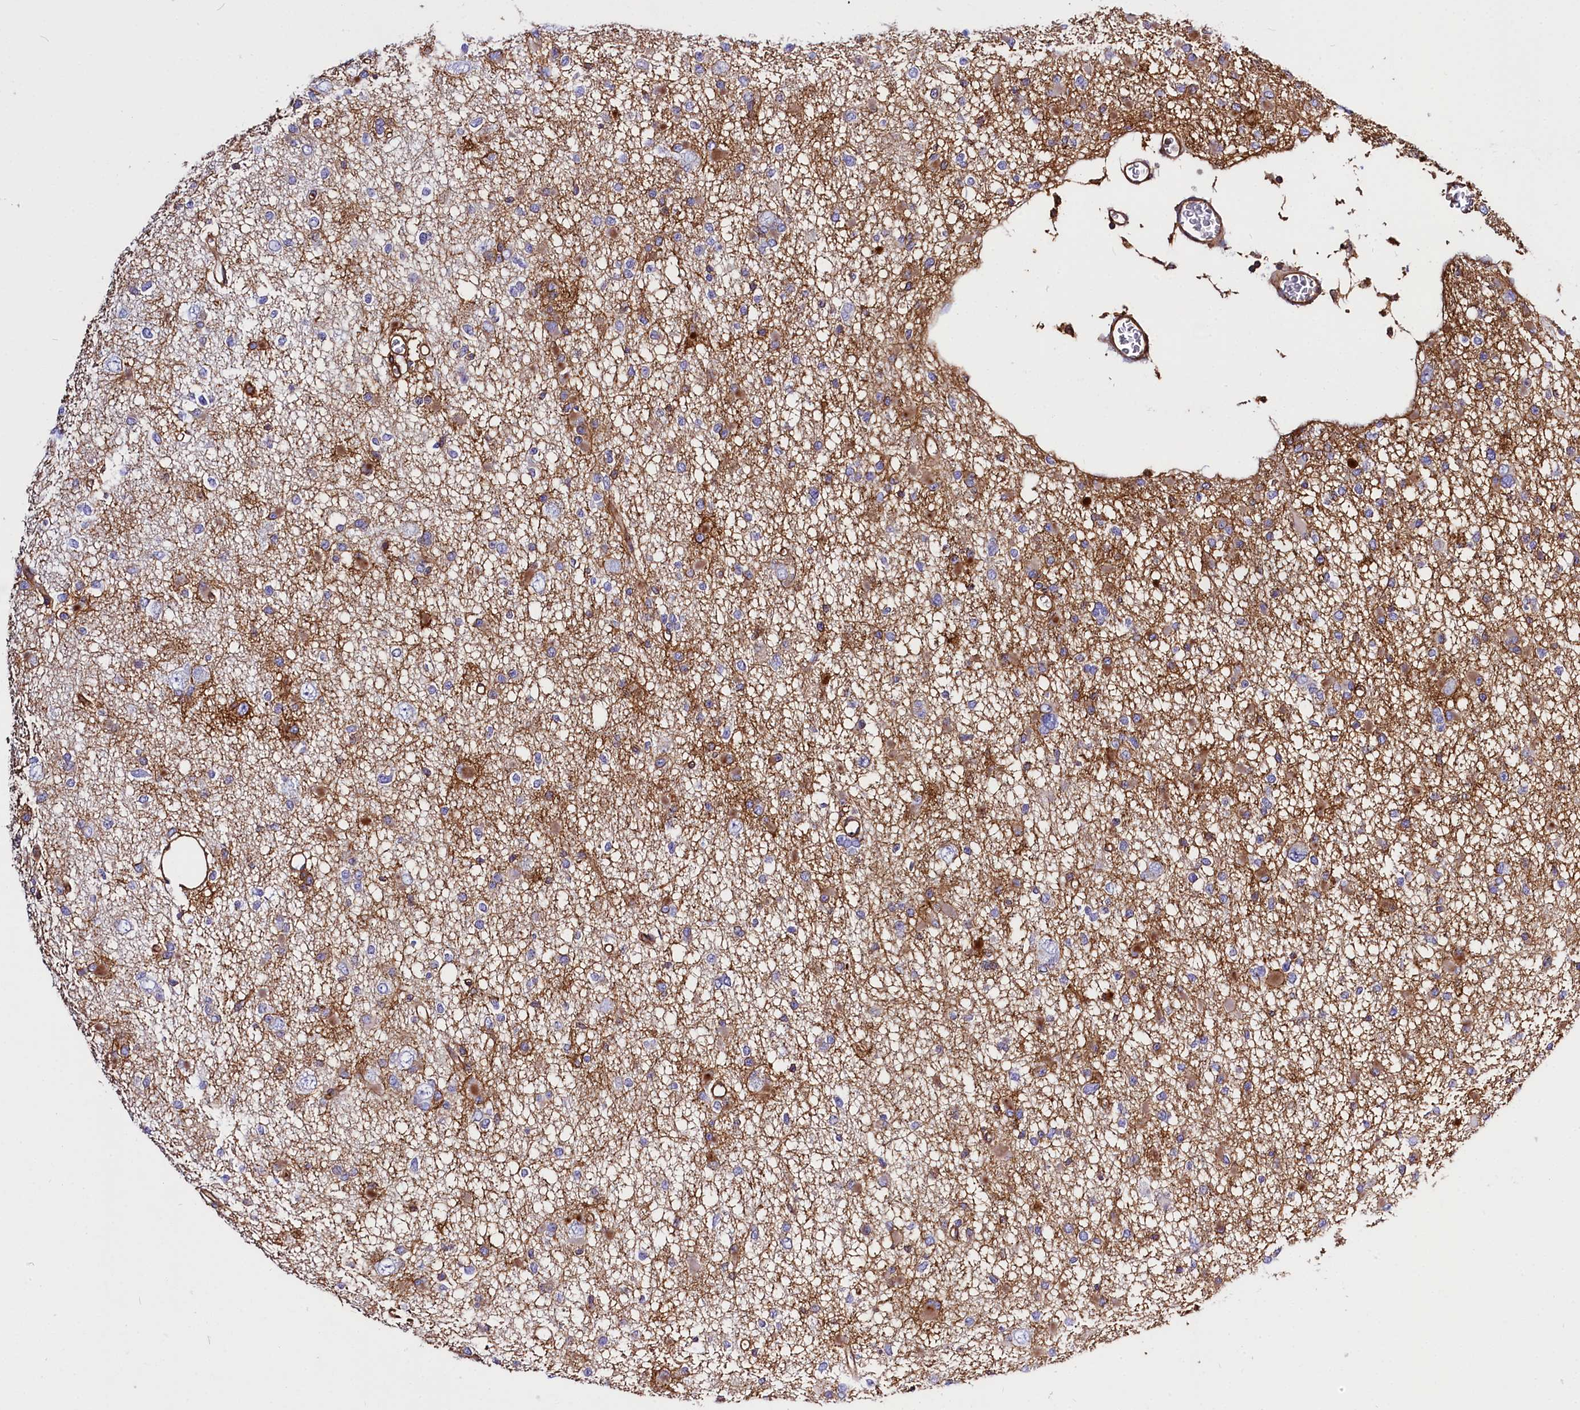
{"staining": {"intensity": "negative", "quantity": "none", "location": "none"}, "tissue": "glioma", "cell_type": "Tumor cells", "image_type": "cancer", "snomed": [{"axis": "morphology", "description": "Glioma, malignant, Low grade"}, {"axis": "topography", "description": "Brain"}], "caption": "Immunohistochemistry of low-grade glioma (malignant) displays no expression in tumor cells.", "gene": "ANO6", "patient": {"sex": "female", "age": 22}}